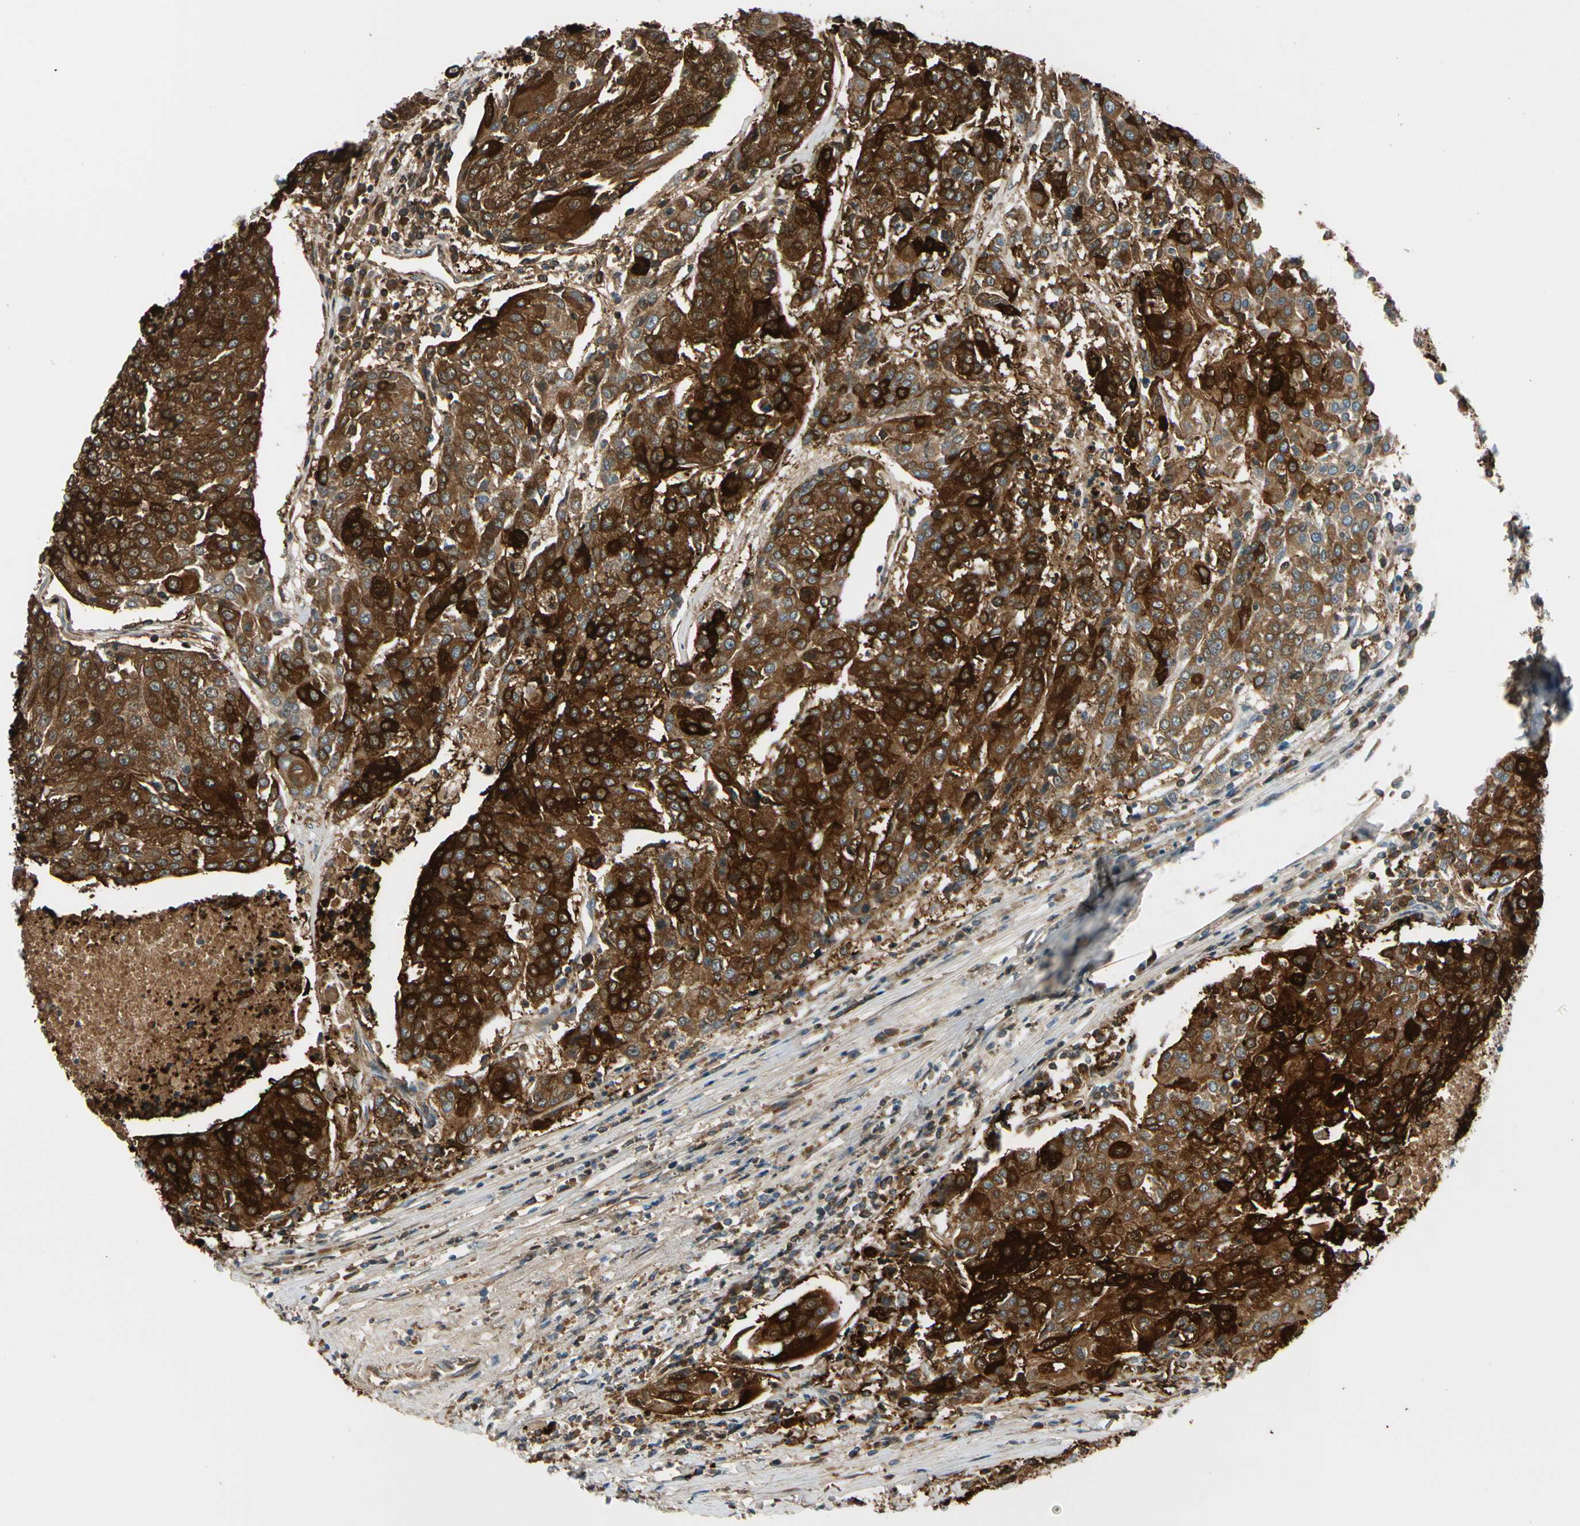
{"staining": {"intensity": "strong", "quantity": ">75%", "location": "cytoplasmic/membranous"}, "tissue": "urothelial cancer", "cell_type": "Tumor cells", "image_type": "cancer", "snomed": [{"axis": "morphology", "description": "Urothelial carcinoma, High grade"}, {"axis": "topography", "description": "Urinary bladder"}], "caption": "Tumor cells demonstrate high levels of strong cytoplasmic/membranous positivity in approximately >75% of cells in urothelial carcinoma (high-grade). The staining was performed using DAB to visualize the protein expression in brown, while the nuclei were stained in blue with hematoxylin (Magnification: 20x).", "gene": "STK40", "patient": {"sex": "female", "age": 85}}